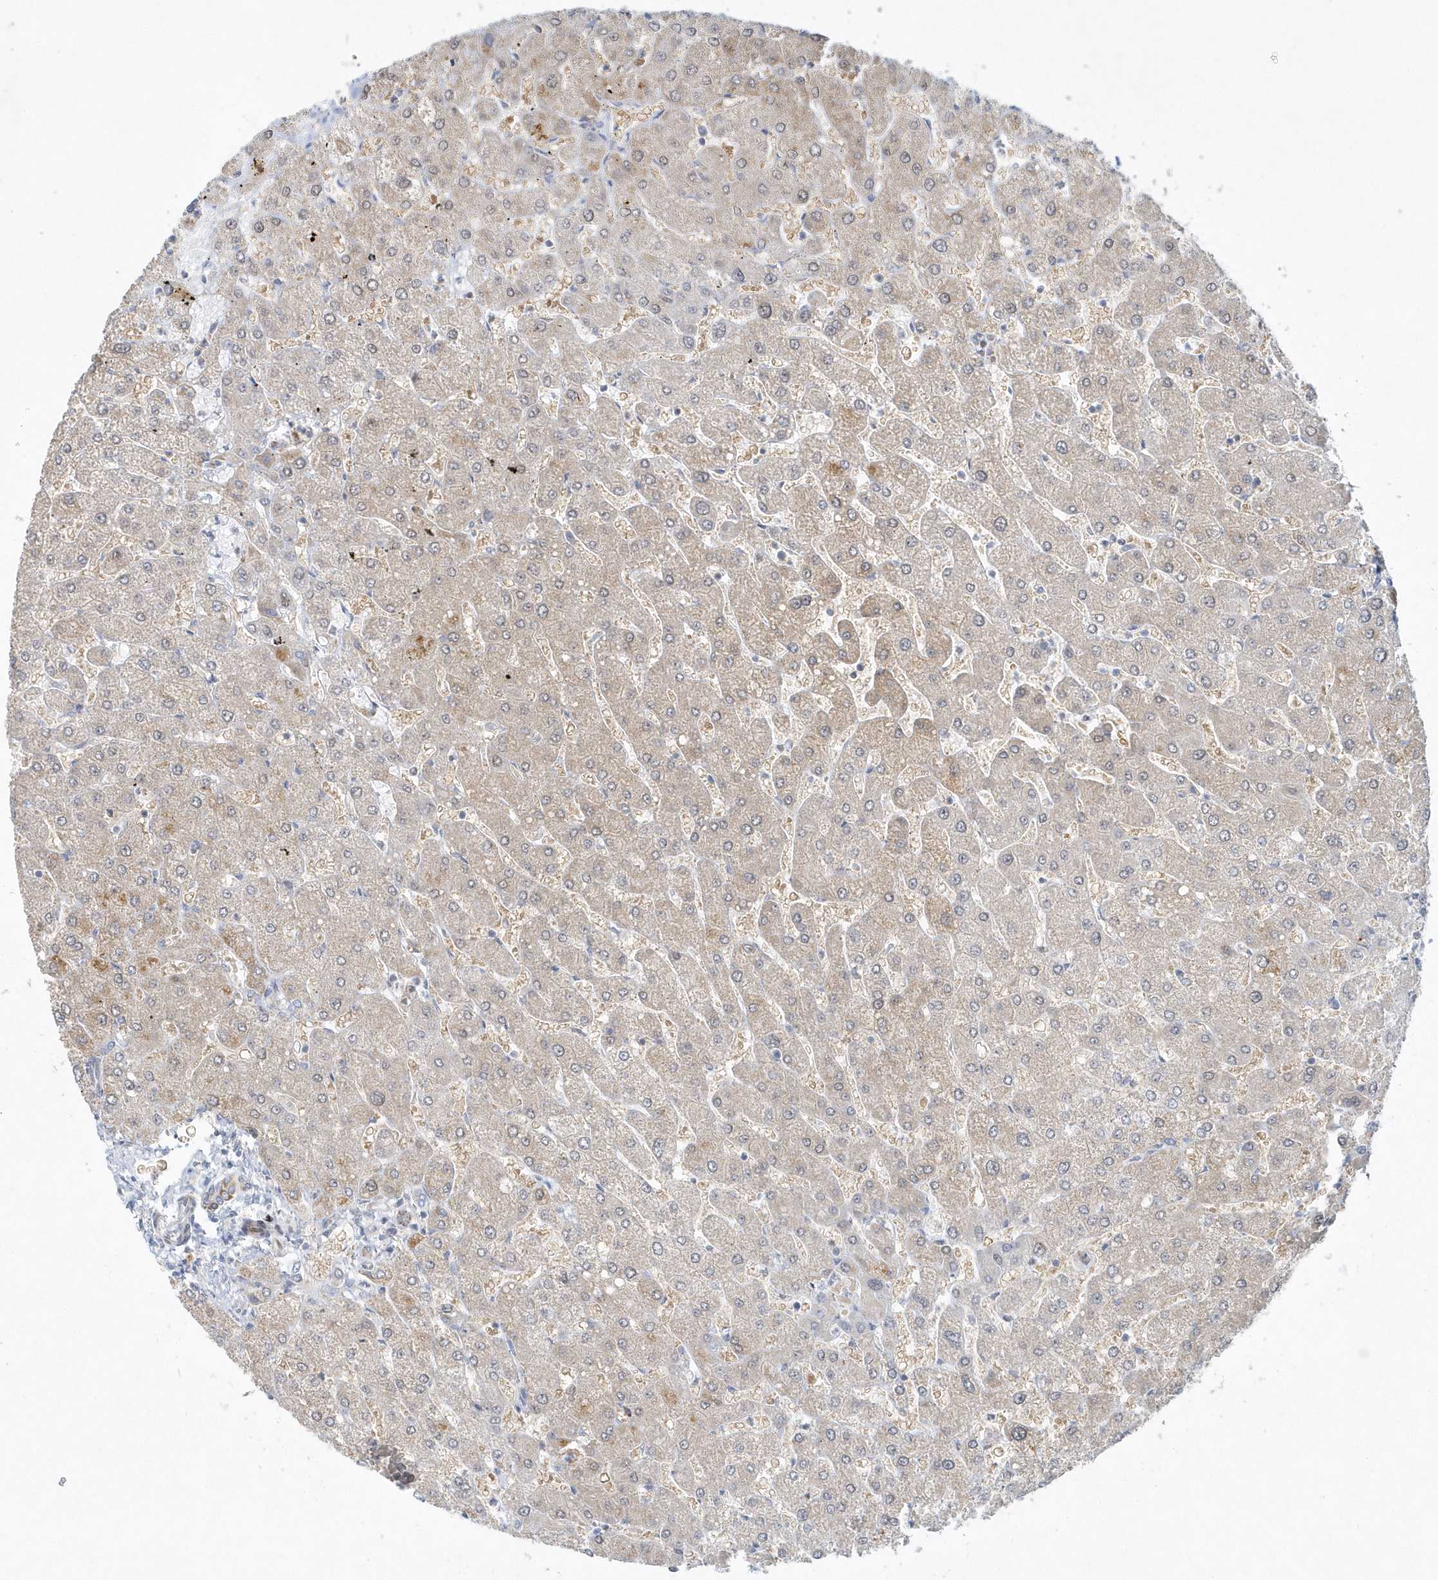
{"staining": {"intensity": "negative", "quantity": "none", "location": "none"}, "tissue": "liver", "cell_type": "Cholangiocytes", "image_type": "normal", "snomed": [{"axis": "morphology", "description": "Normal tissue, NOS"}, {"axis": "topography", "description": "Liver"}], "caption": "Protein analysis of unremarkable liver shows no significant staining in cholangiocytes. (DAB immunohistochemistry (IHC) visualized using brightfield microscopy, high magnification).", "gene": "DNAH1", "patient": {"sex": "male", "age": 55}}